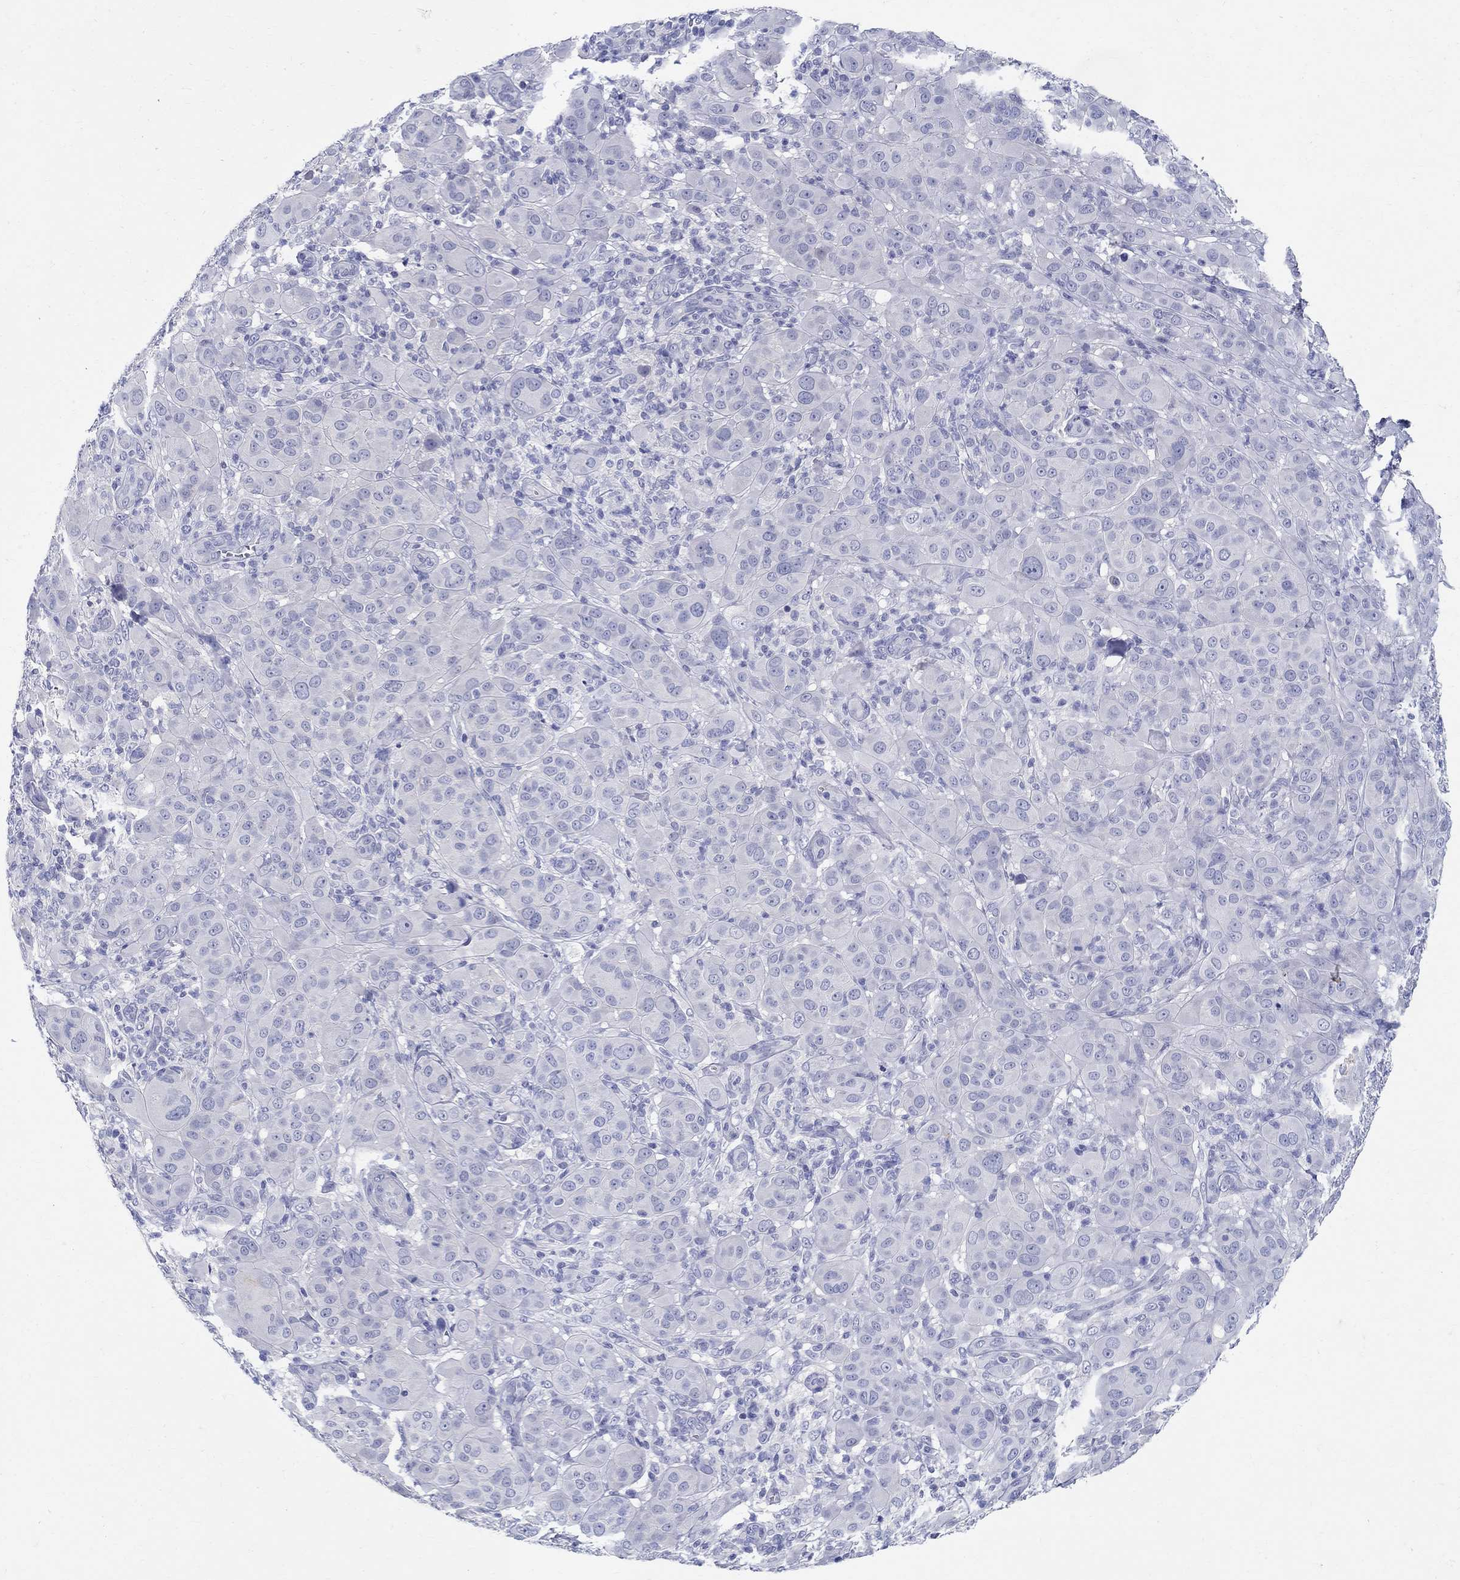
{"staining": {"intensity": "negative", "quantity": "none", "location": "none"}, "tissue": "melanoma", "cell_type": "Tumor cells", "image_type": "cancer", "snomed": [{"axis": "morphology", "description": "Malignant melanoma, NOS"}, {"axis": "topography", "description": "Skin"}], "caption": "The micrograph demonstrates no staining of tumor cells in melanoma.", "gene": "CRYGD", "patient": {"sex": "female", "age": 87}}